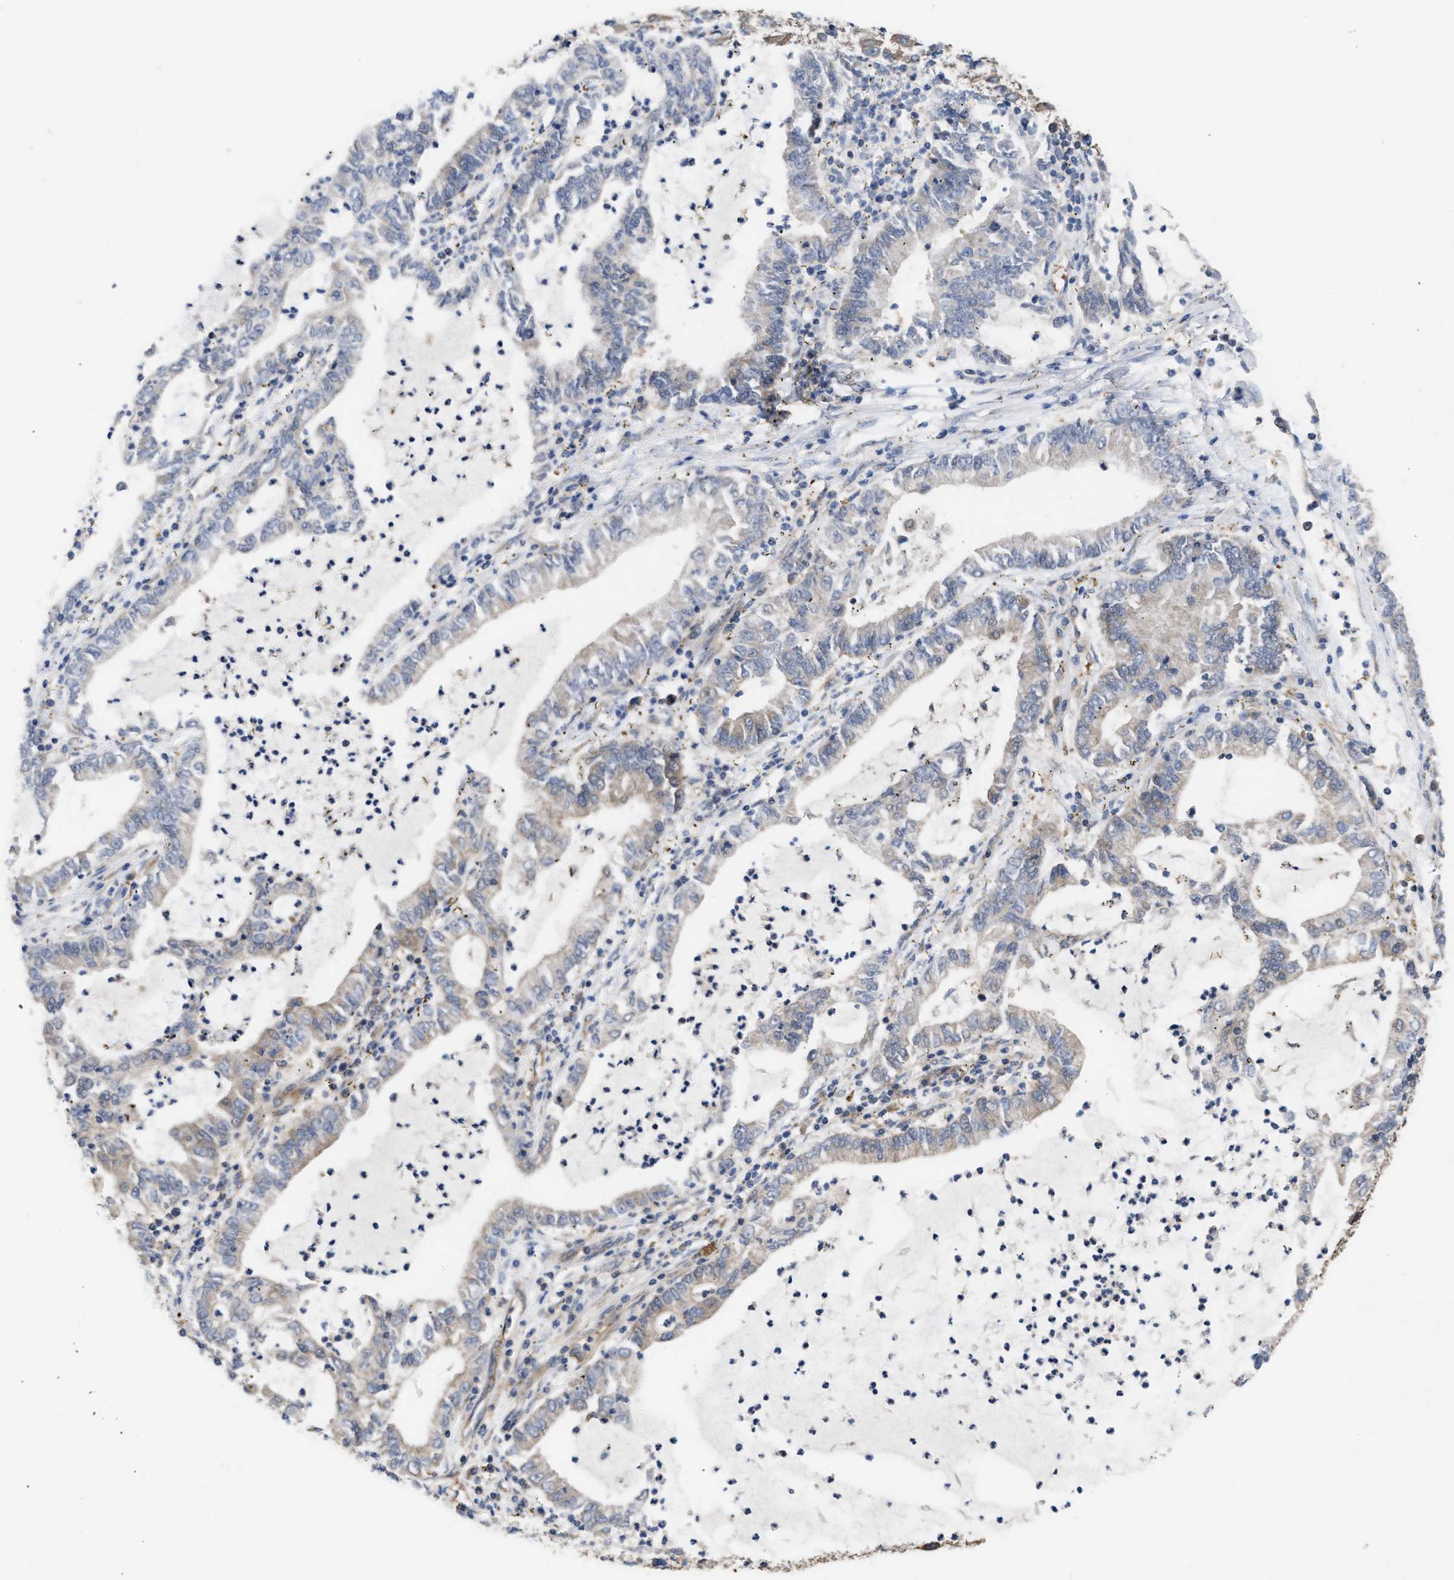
{"staining": {"intensity": "moderate", "quantity": "25%-75%", "location": "cytoplasmic/membranous"}, "tissue": "lung cancer", "cell_type": "Tumor cells", "image_type": "cancer", "snomed": [{"axis": "morphology", "description": "Adenocarcinoma, NOS"}, {"axis": "topography", "description": "Lung"}], "caption": "Immunohistochemistry of adenocarcinoma (lung) reveals medium levels of moderate cytoplasmic/membranous positivity in about 25%-75% of tumor cells. Nuclei are stained in blue.", "gene": "LAPTM4B", "patient": {"sex": "female", "age": 51}}